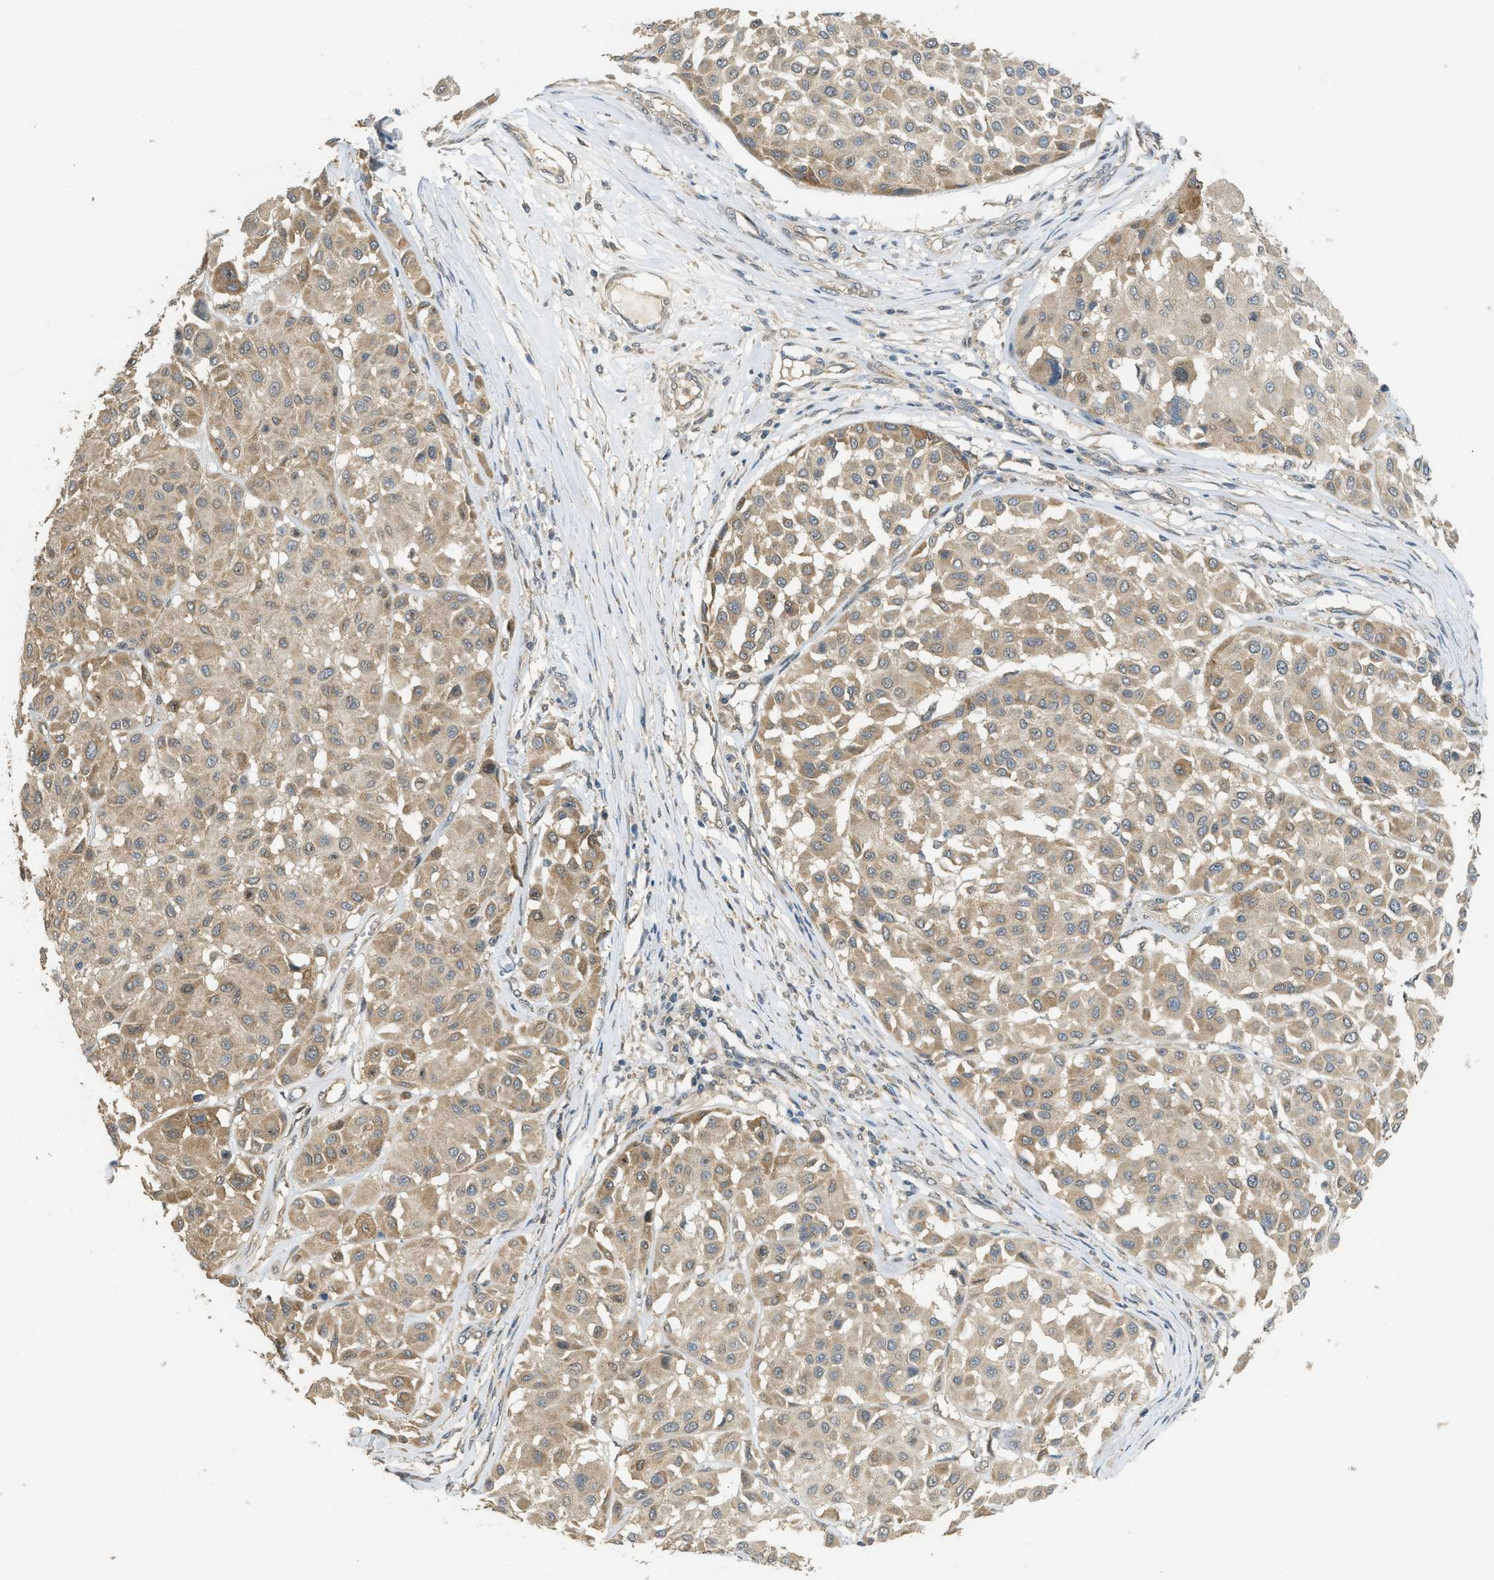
{"staining": {"intensity": "weak", "quantity": ">75%", "location": "cytoplasmic/membranous"}, "tissue": "melanoma", "cell_type": "Tumor cells", "image_type": "cancer", "snomed": [{"axis": "morphology", "description": "Malignant melanoma, Metastatic site"}, {"axis": "topography", "description": "Soft tissue"}], "caption": "Protein staining displays weak cytoplasmic/membranous staining in about >75% of tumor cells in melanoma. (DAB IHC, brown staining for protein, blue staining for nuclei).", "gene": "IGF2BP2", "patient": {"sex": "male", "age": 41}}